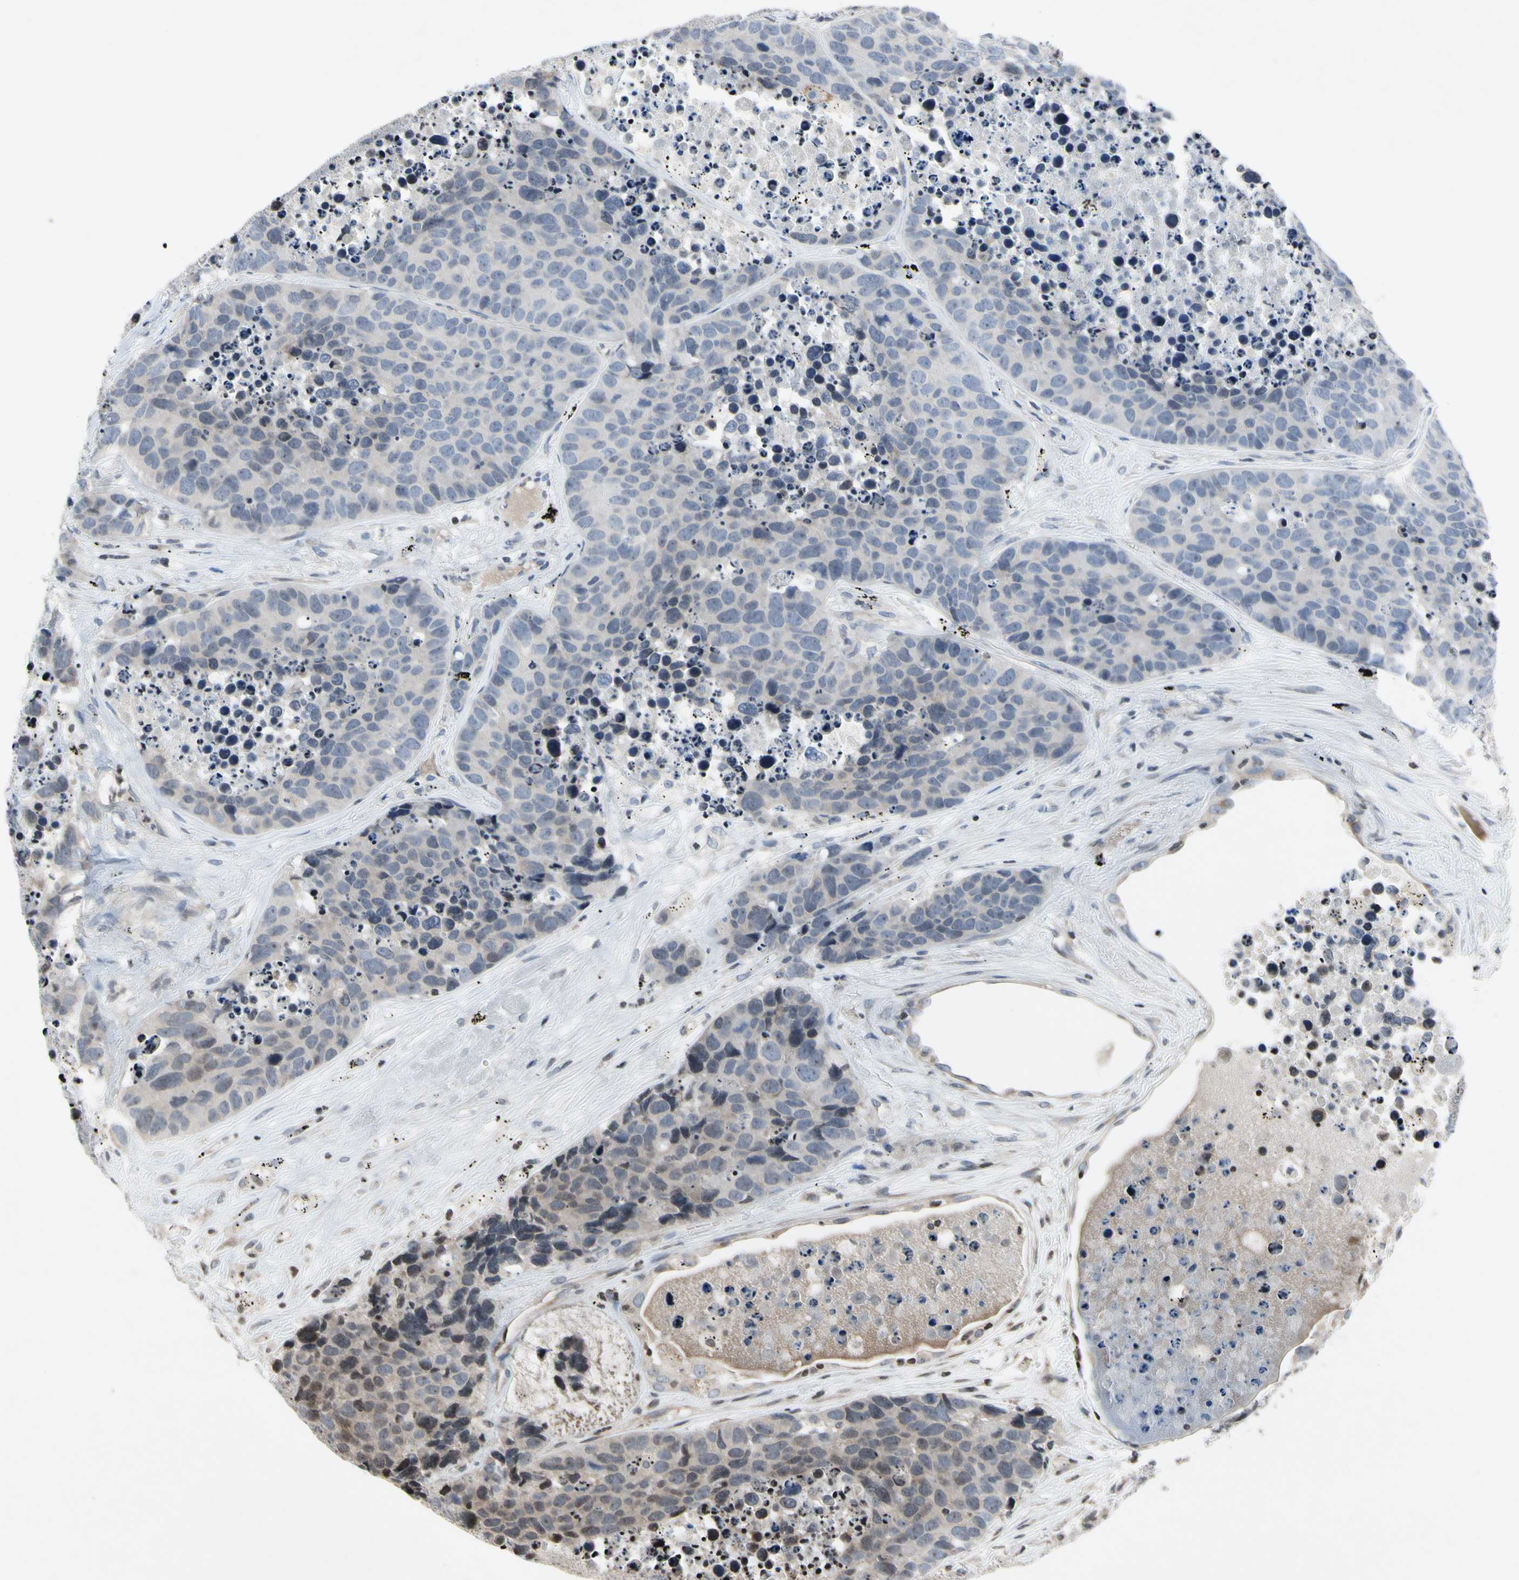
{"staining": {"intensity": "moderate", "quantity": "<25%", "location": "nuclear"}, "tissue": "carcinoid", "cell_type": "Tumor cells", "image_type": "cancer", "snomed": [{"axis": "morphology", "description": "Carcinoid, malignant, NOS"}, {"axis": "topography", "description": "Lung"}], "caption": "Immunohistochemical staining of carcinoid demonstrates moderate nuclear protein positivity in about <25% of tumor cells. The protein is stained brown, and the nuclei are stained in blue (DAB IHC with brightfield microscopy, high magnification).", "gene": "ARG1", "patient": {"sex": "male", "age": 60}}